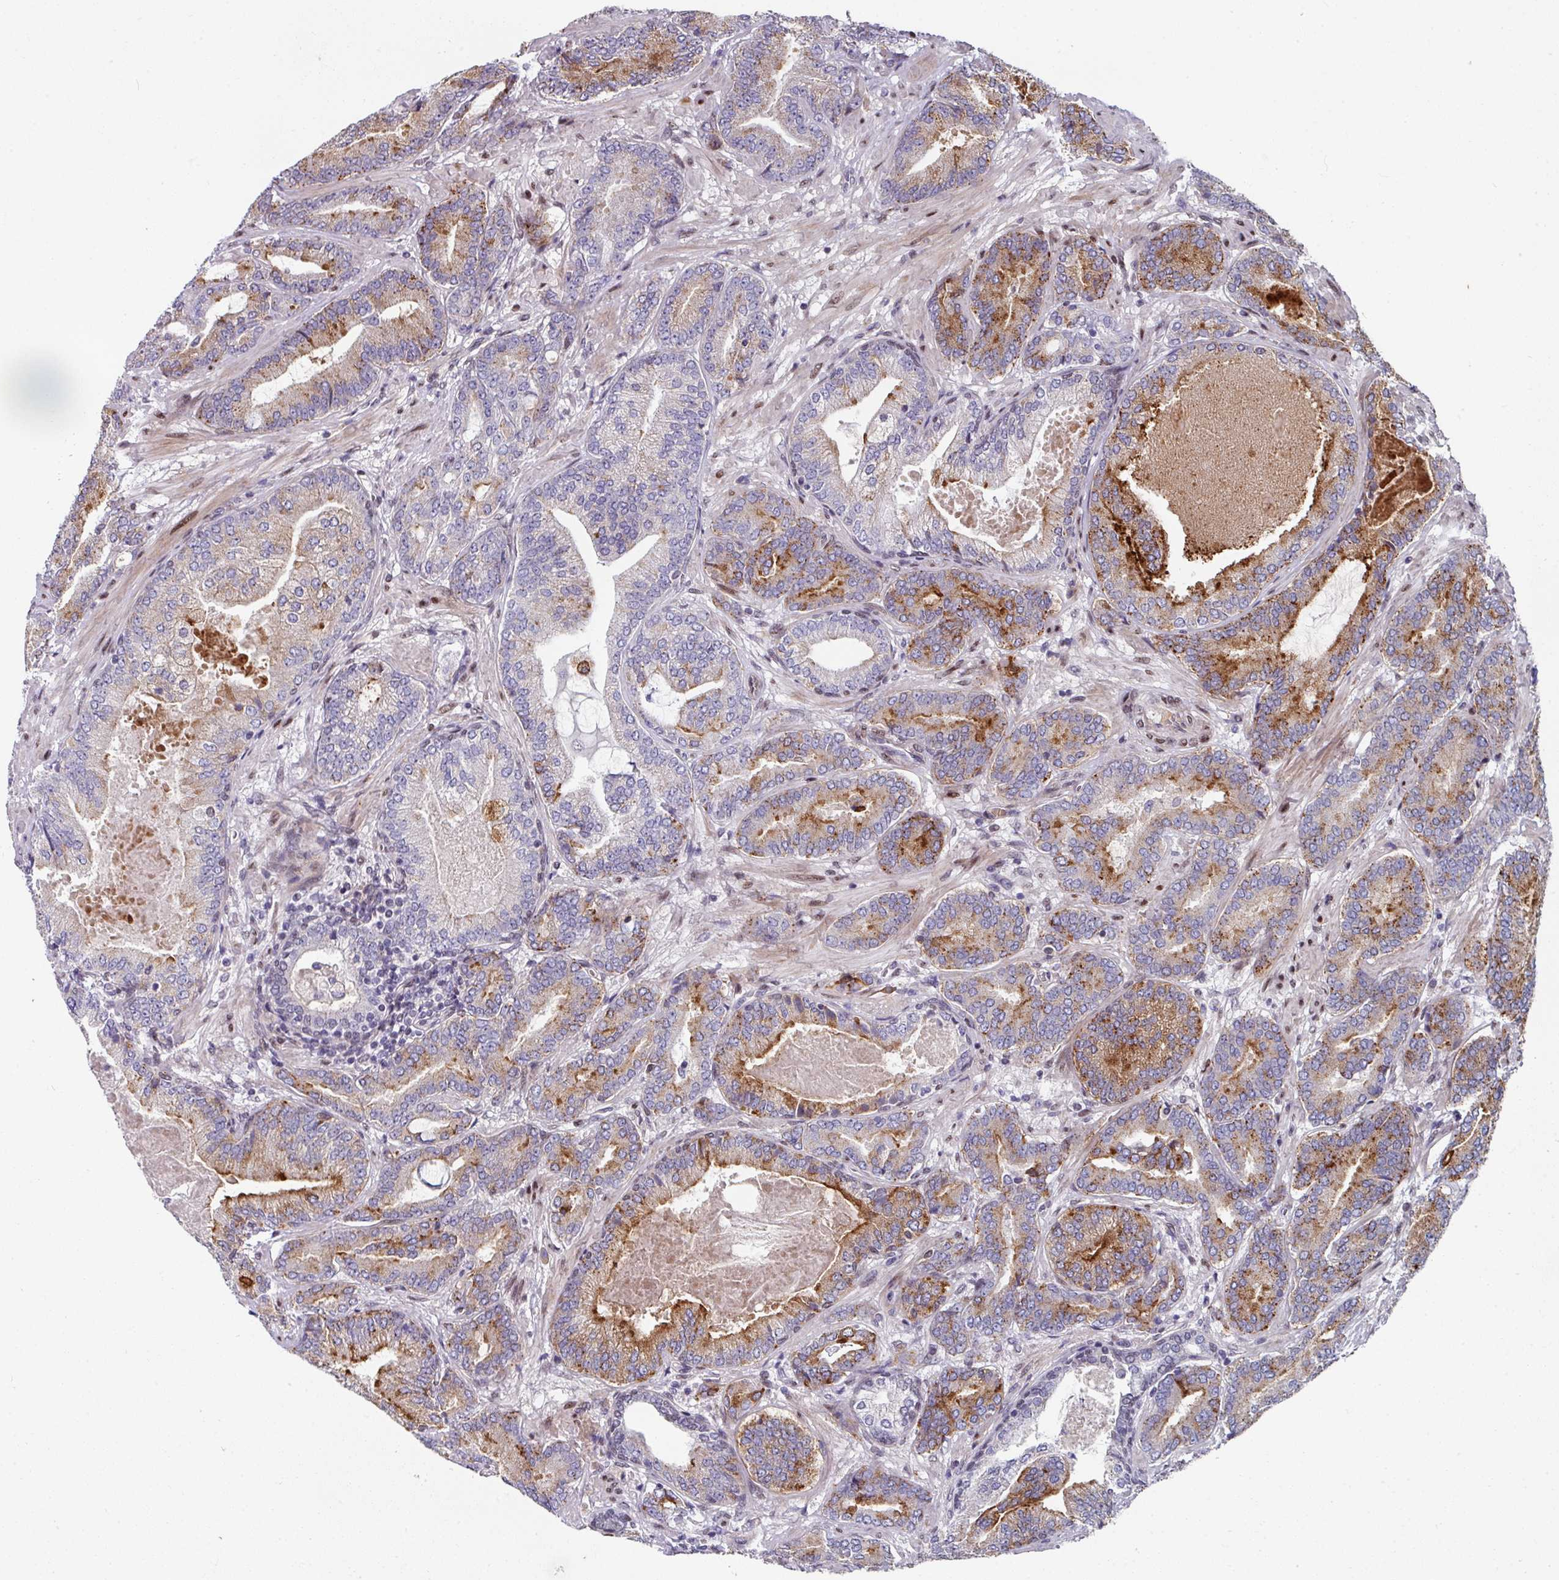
{"staining": {"intensity": "strong", "quantity": "25%-75%", "location": "cytoplasmic/membranous"}, "tissue": "prostate cancer", "cell_type": "Tumor cells", "image_type": "cancer", "snomed": [{"axis": "morphology", "description": "Adenocarcinoma, Low grade"}, {"axis": "topography", "description": "Prostate and seminal vesicle, NOS"}], "caption": "Tumor cells reveal strong cytoplasmic/membranous positivity in approximately 25%-75% of cells in prostate cancer (adenocarcinoma (low-grade)).", "gene": "CBX7", "patient": {"sex": "male", "age": 61}}